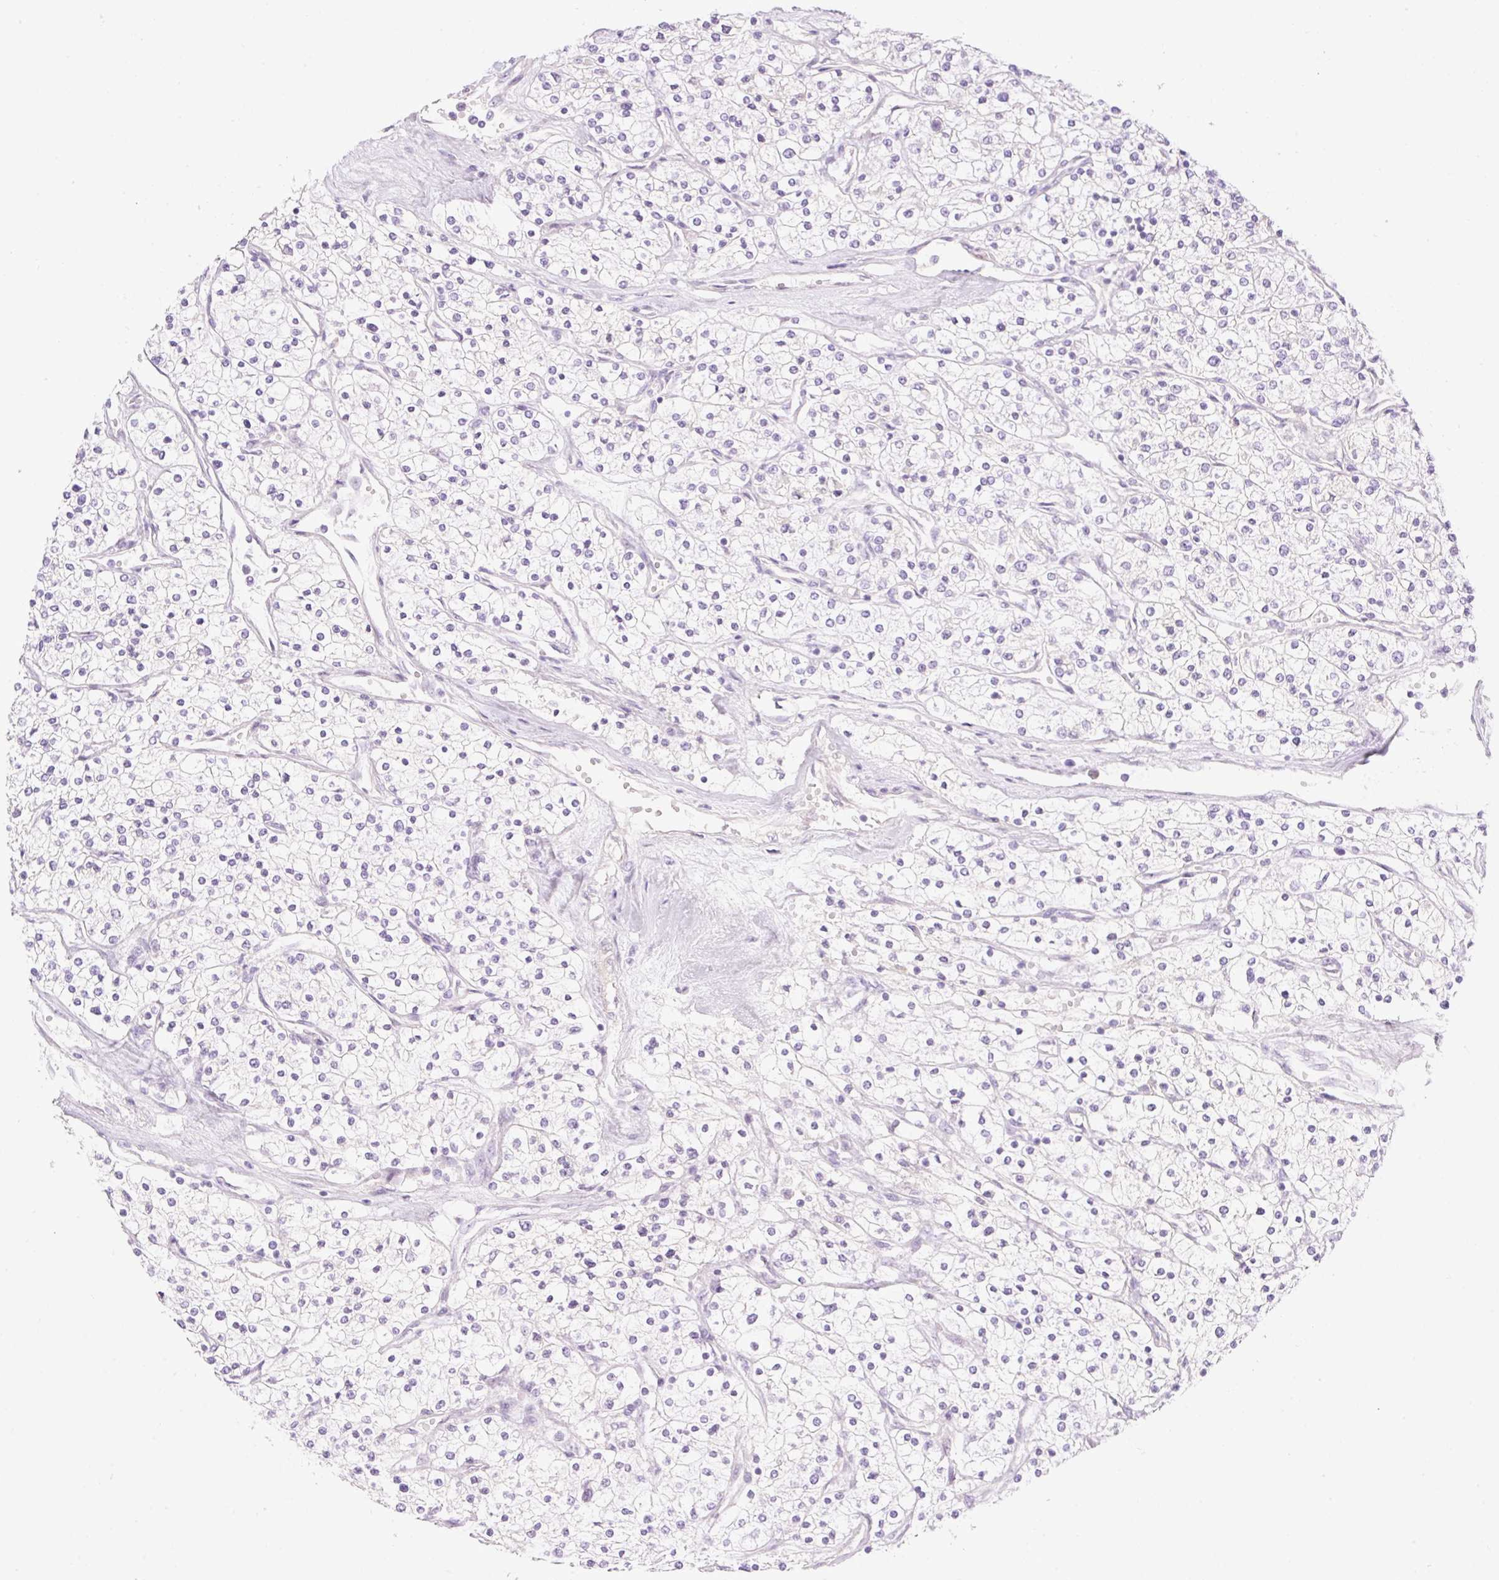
{"staining": {"intensity": "negative", "quantity": "none", "location": "none"}, "tissue": "renal cancer", "cell_type": "Tumor cells", "image_type": "cancer", "snomed": [{"axis": "morphology", "description": "Adenocarcinoma, NOS"}, {"axis": "topography", "description": "Kidney"}], "caption": "Adenocarcinoma (renal) stained for a protein using immunohistochemistry shows no positivity tumor cells.", "gene": "PALM3", "patient": {"sex": "male", "age": 80}}